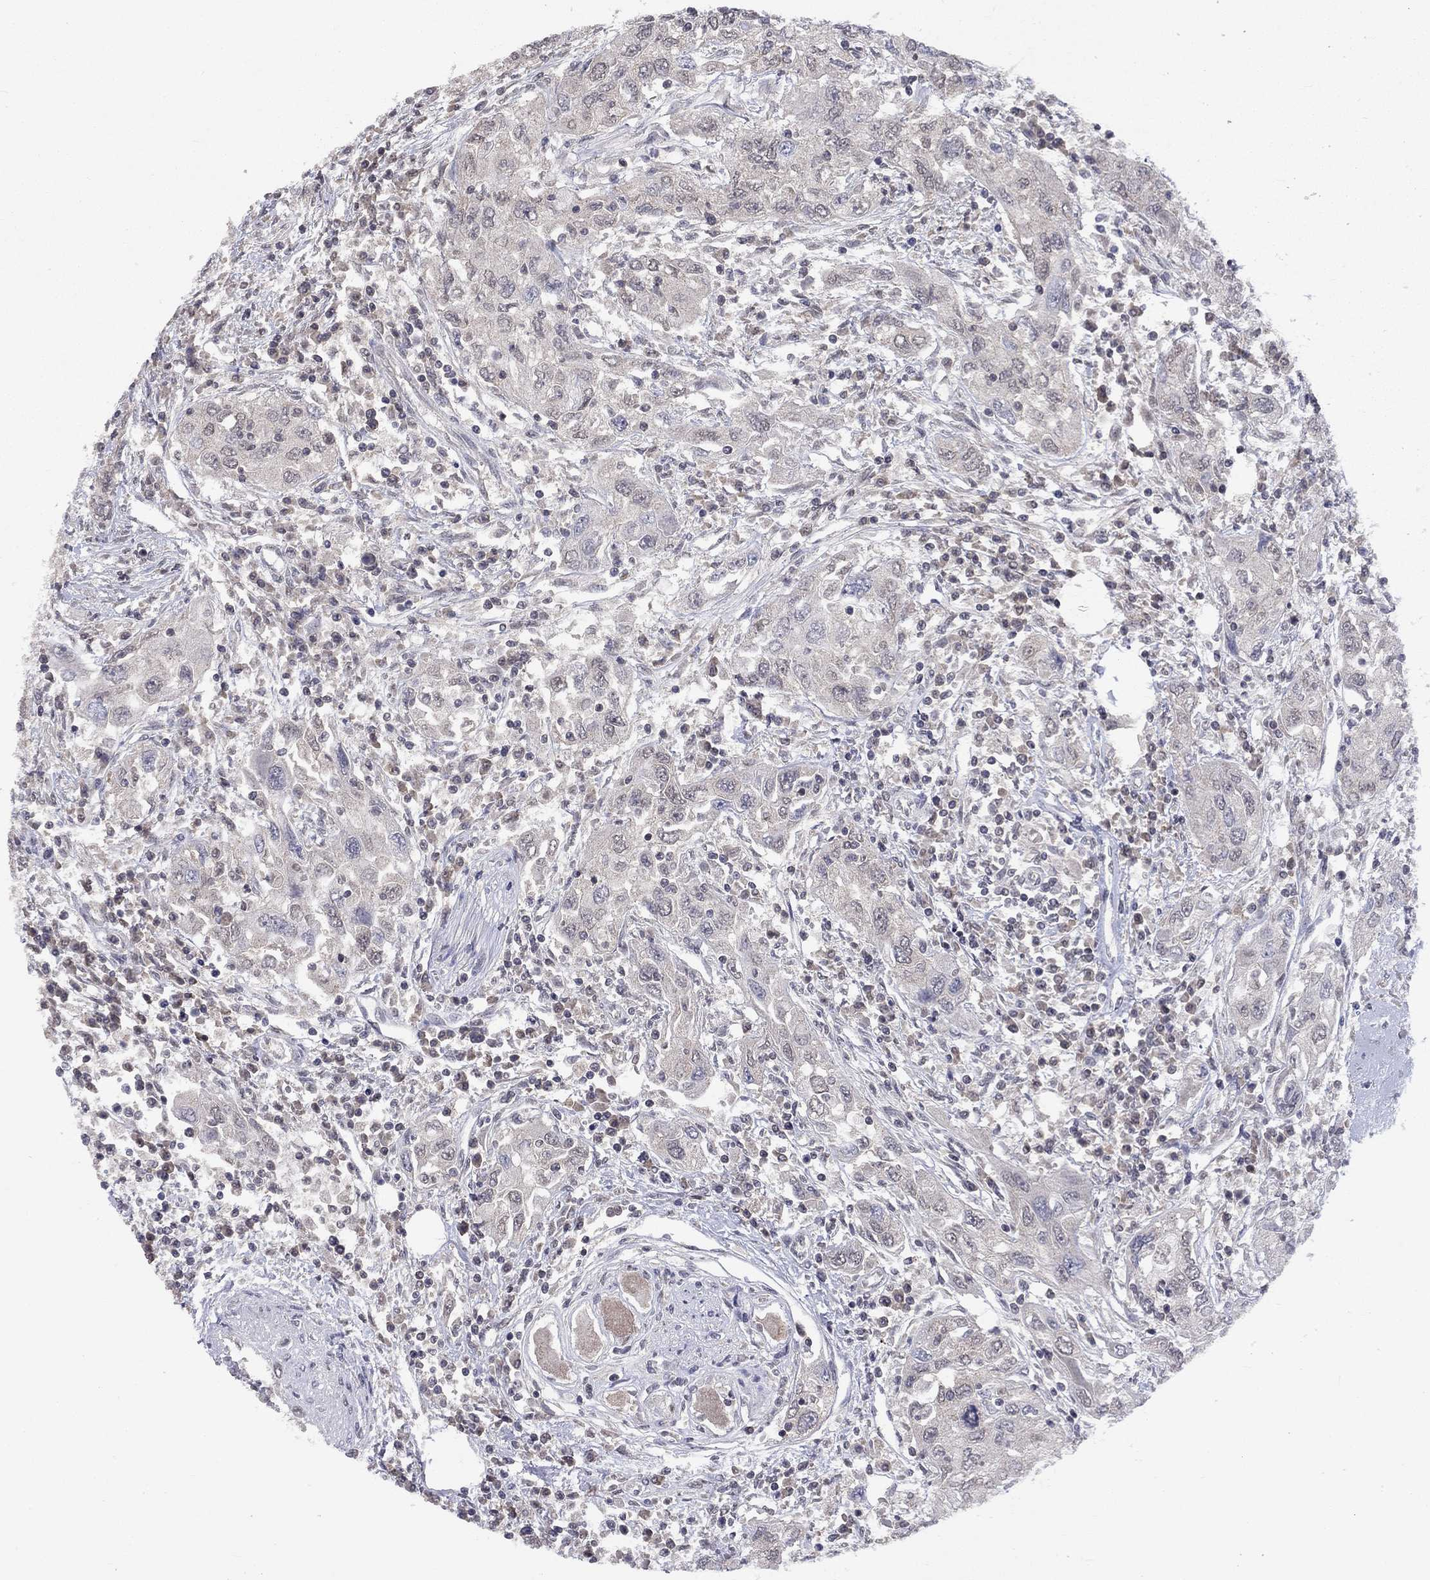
{"staining": {"intensity": "negative", "quantity": "none", "location": "none"}, "tissue": "urothelial cancer", "cell_type": "Tumor cells", "image_type": "cancer", "snomed": [{"axis": "morphology", "description": "Urothelial carcinoma, High grade"}, {"axis": "topography", "description": "Urinary bladder"}], "caption": "IHC image of urothelial cancer stained for a protein (brown), which displays no staining in tumor cells. (Brightfield microscopy of DAB (3,3'-diaminobenzidine) immunohistochemistry (IHC) at high magnification).", "gene": "SPATA33", "patient": {"sex": "male", "age": 76}}